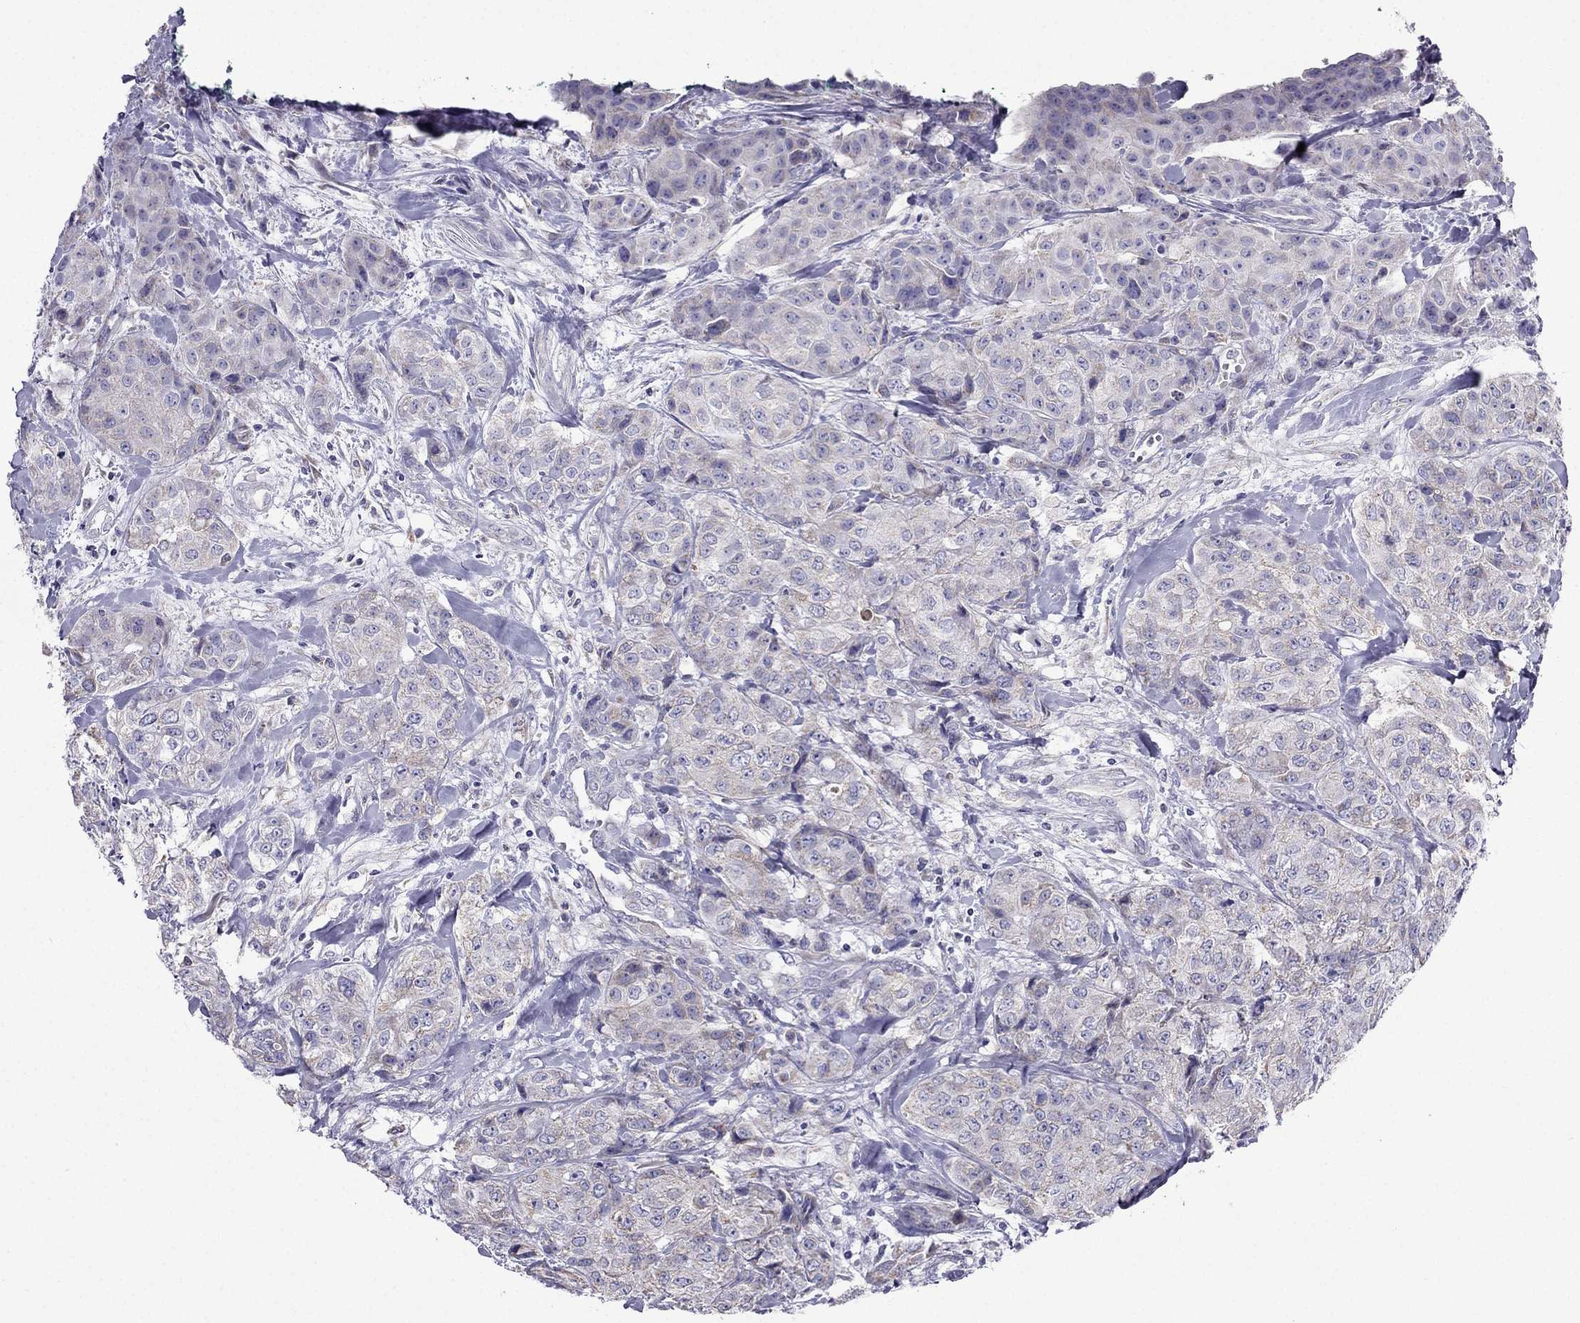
{"staining": {"intensity": "moderate", "quantity": "<25%", "location": "cytoplasmic/membranous"}, "tissue": "breast cancer", "cell_type": "Tumor cells", "image_type": "cancer", "snomed": [{"axis": "morphology", "description": "Duct carcinoma"}, {"axis": "topography", "description": "Breast"}], "caption": "IHC histopathology image of neoplastic tissue: breast cancer (invasive ductal carcinoma) stained using immunohistochemistry displays low levels of moderate protein expression localized specifically in the cytoplasmic/membranous of tumor cells, appearing as a cytoplasmic/membranous brown color.", "gene": "DSC1", "patient": {"sex": "female", "age": 43}}